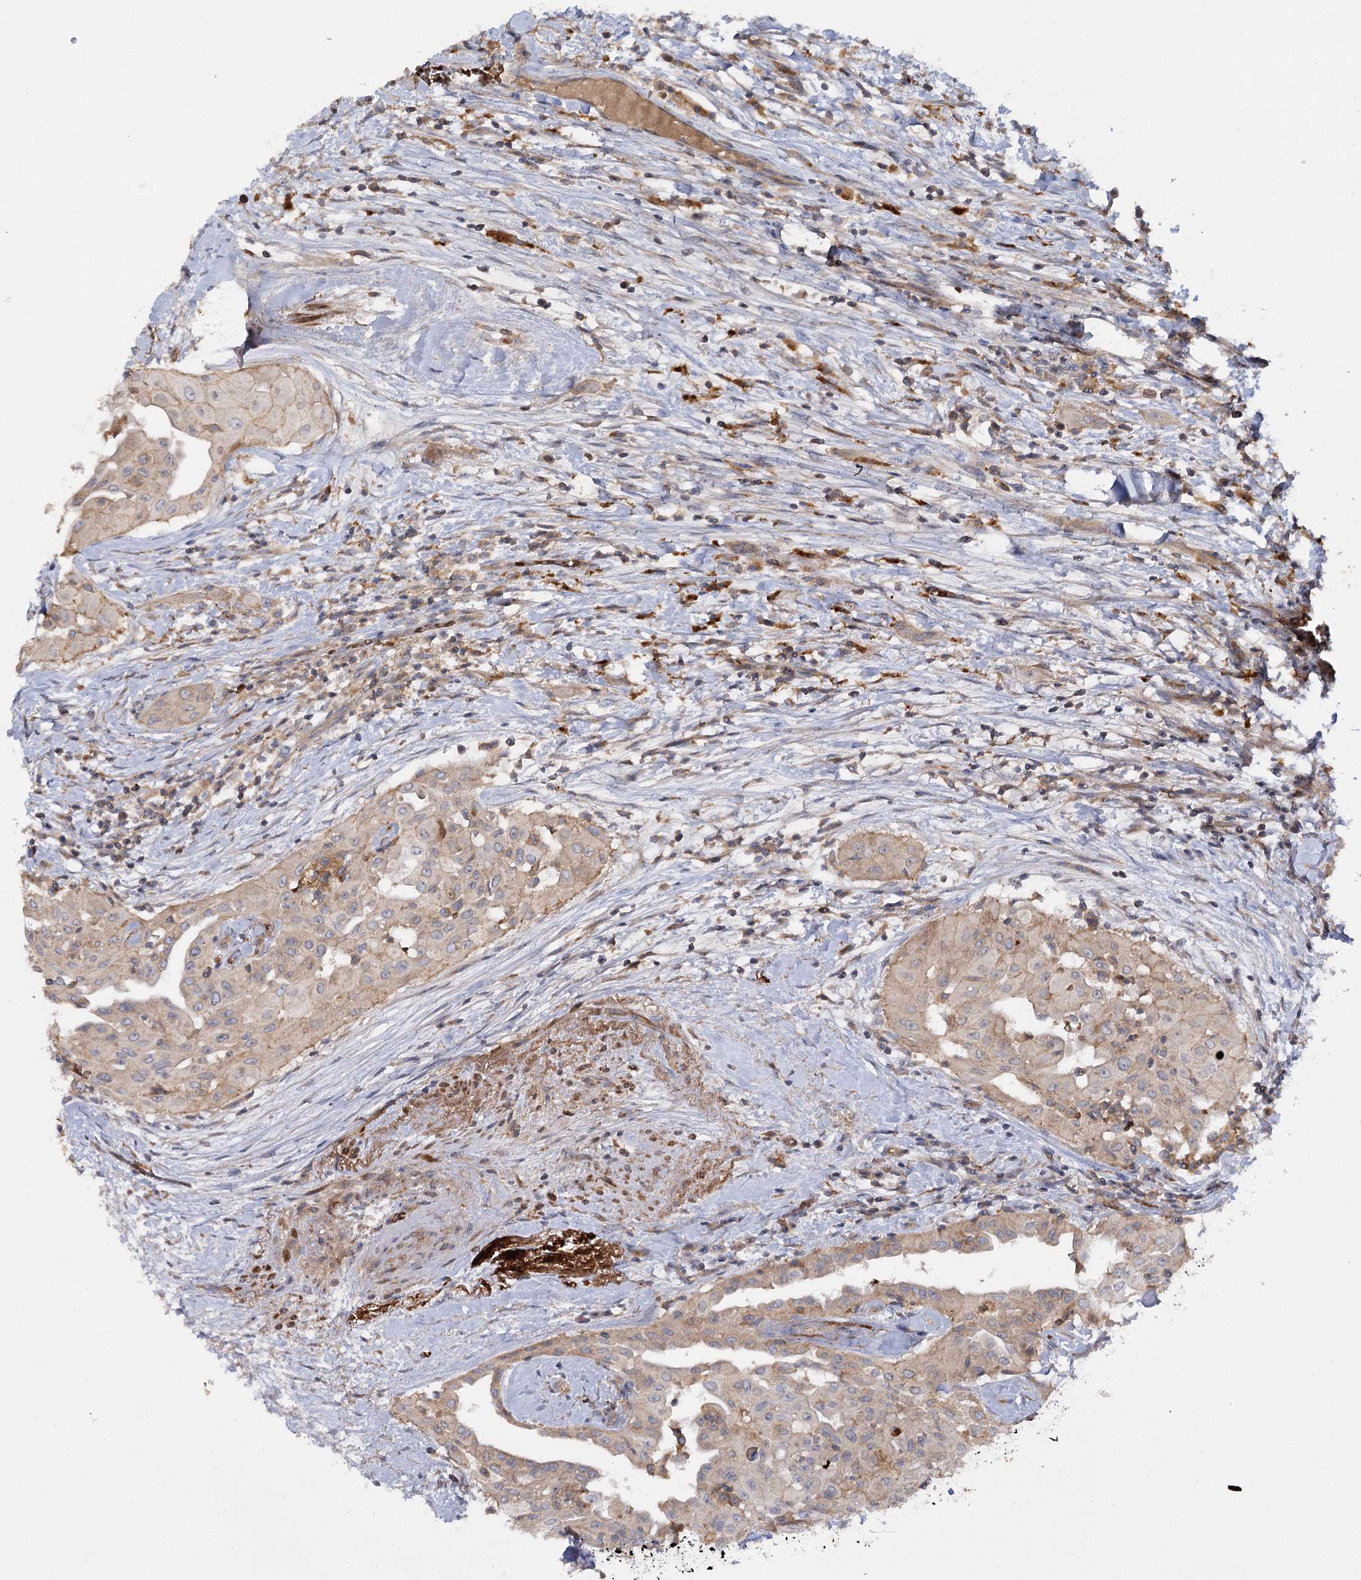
{"staining": {"intensity": "moderate", "quantity": ">75%", "location": "cytoplasmic/membranous"}, "tissue": "thyroid cancer", "cell_type": "Tumor cells", "image_type": "cancer", "snomed": [{"axis": "morphology", "description": "Papillary adenocarcinoma, NOS"}, {"axis": "topography", "description": "Thyroid gland"}], "caption": "Brown immunohistochemical staining in human thyroid cancer (papillary adenocarcinoma) demonstrates moderate cytoplasmic/membranous staining in about >75% of tumor cells.", "gene": "KIAA0825", "patient": {"sex": "female", "age": 59}}